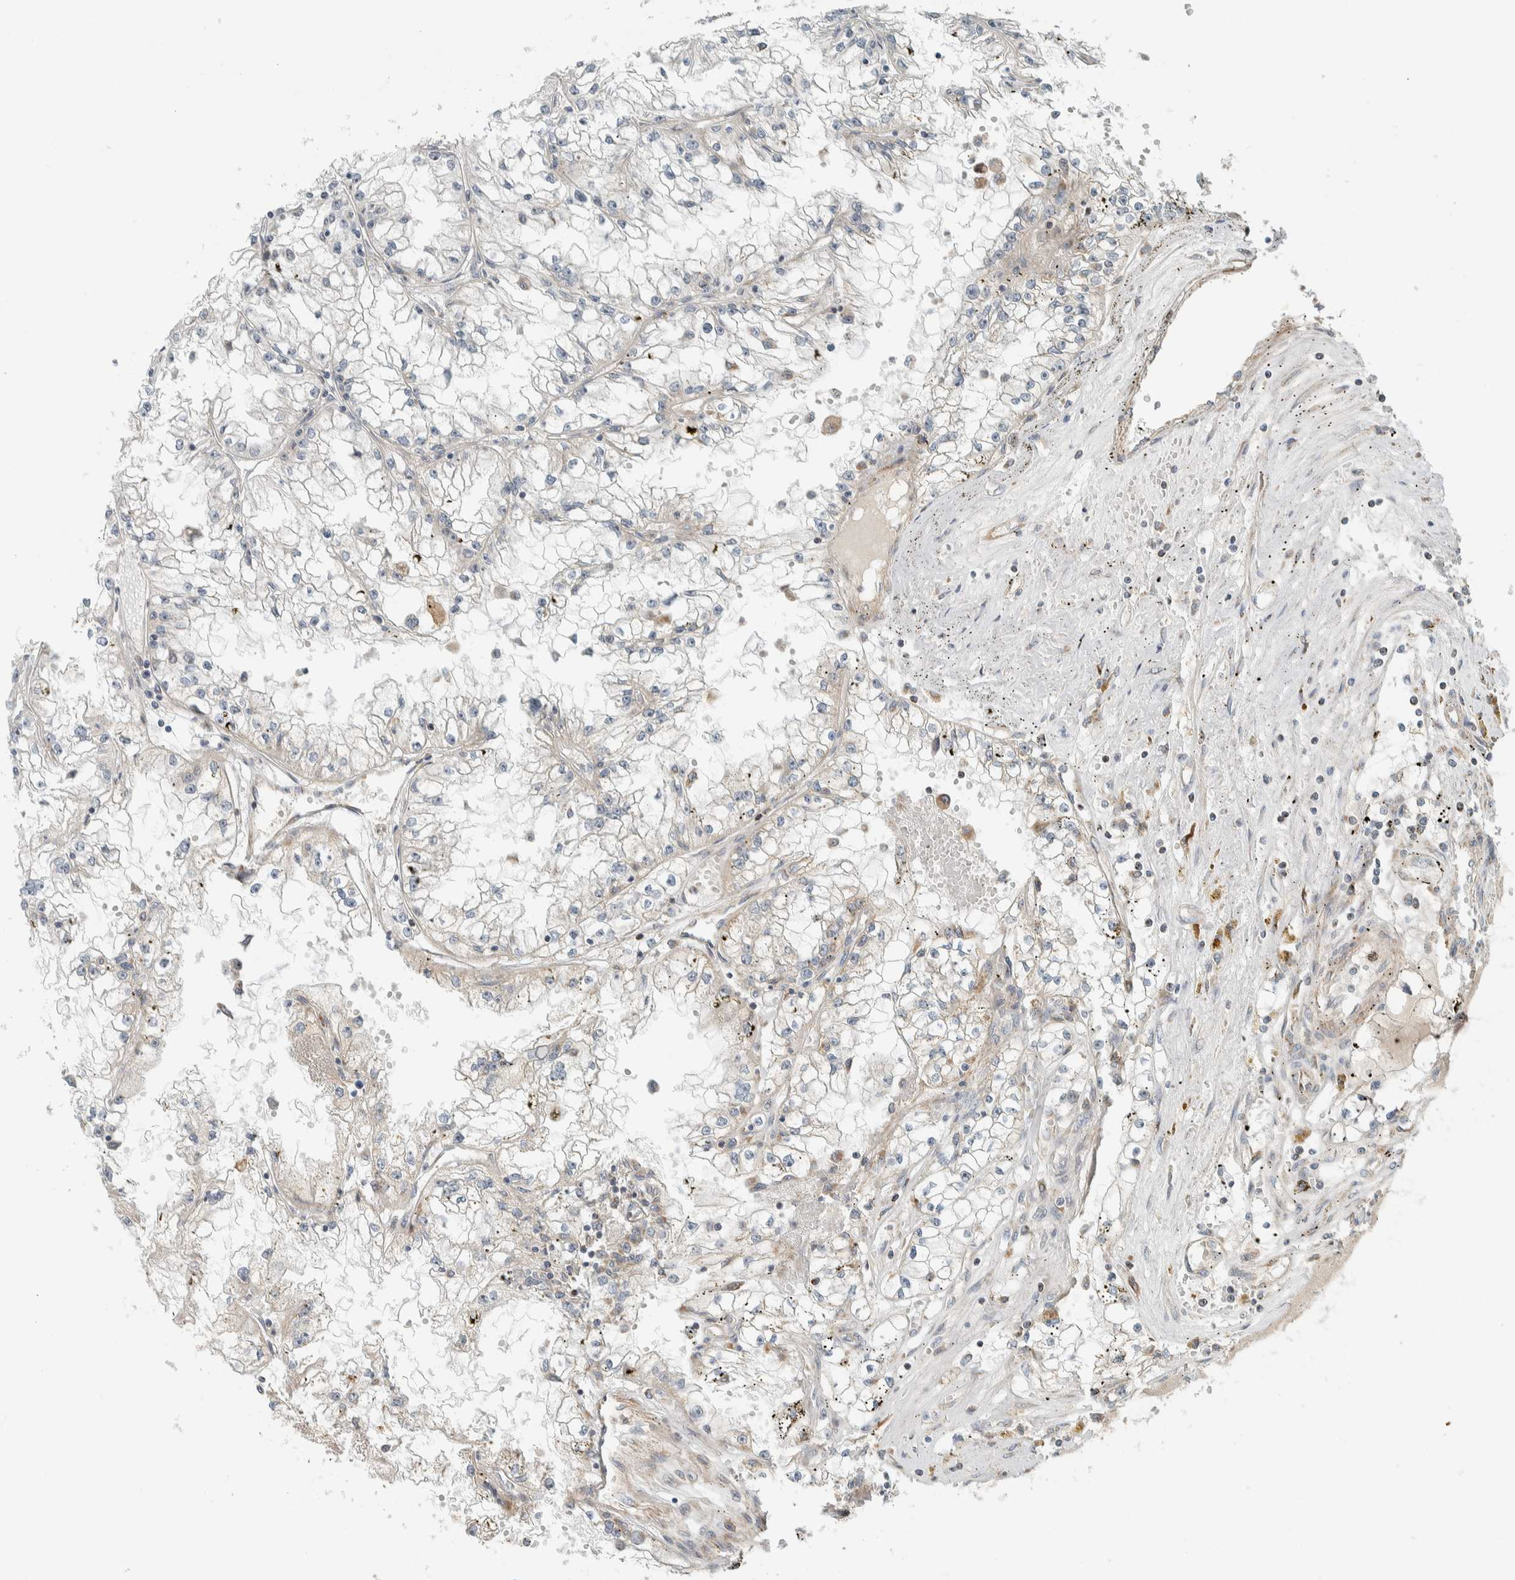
{"staining": {"intensity": "negative", "quantity": "none", "location": "none"}, "tissue": "renal cancer", "cell_type": "Tumor cells", "image_type": "cancer", "snomed": [{"axis": "morphology", "description": "Adenocarcinoma, NOS"}, {"axis": "topography", "description": "Kidney"}], "caption": "Human renal adenocarcinoma stained for a protein using IHC demonstrates no positivity in tumor cells.", "gene": "SLFN12L", "patient": {"sex": "male", "age": 56}}